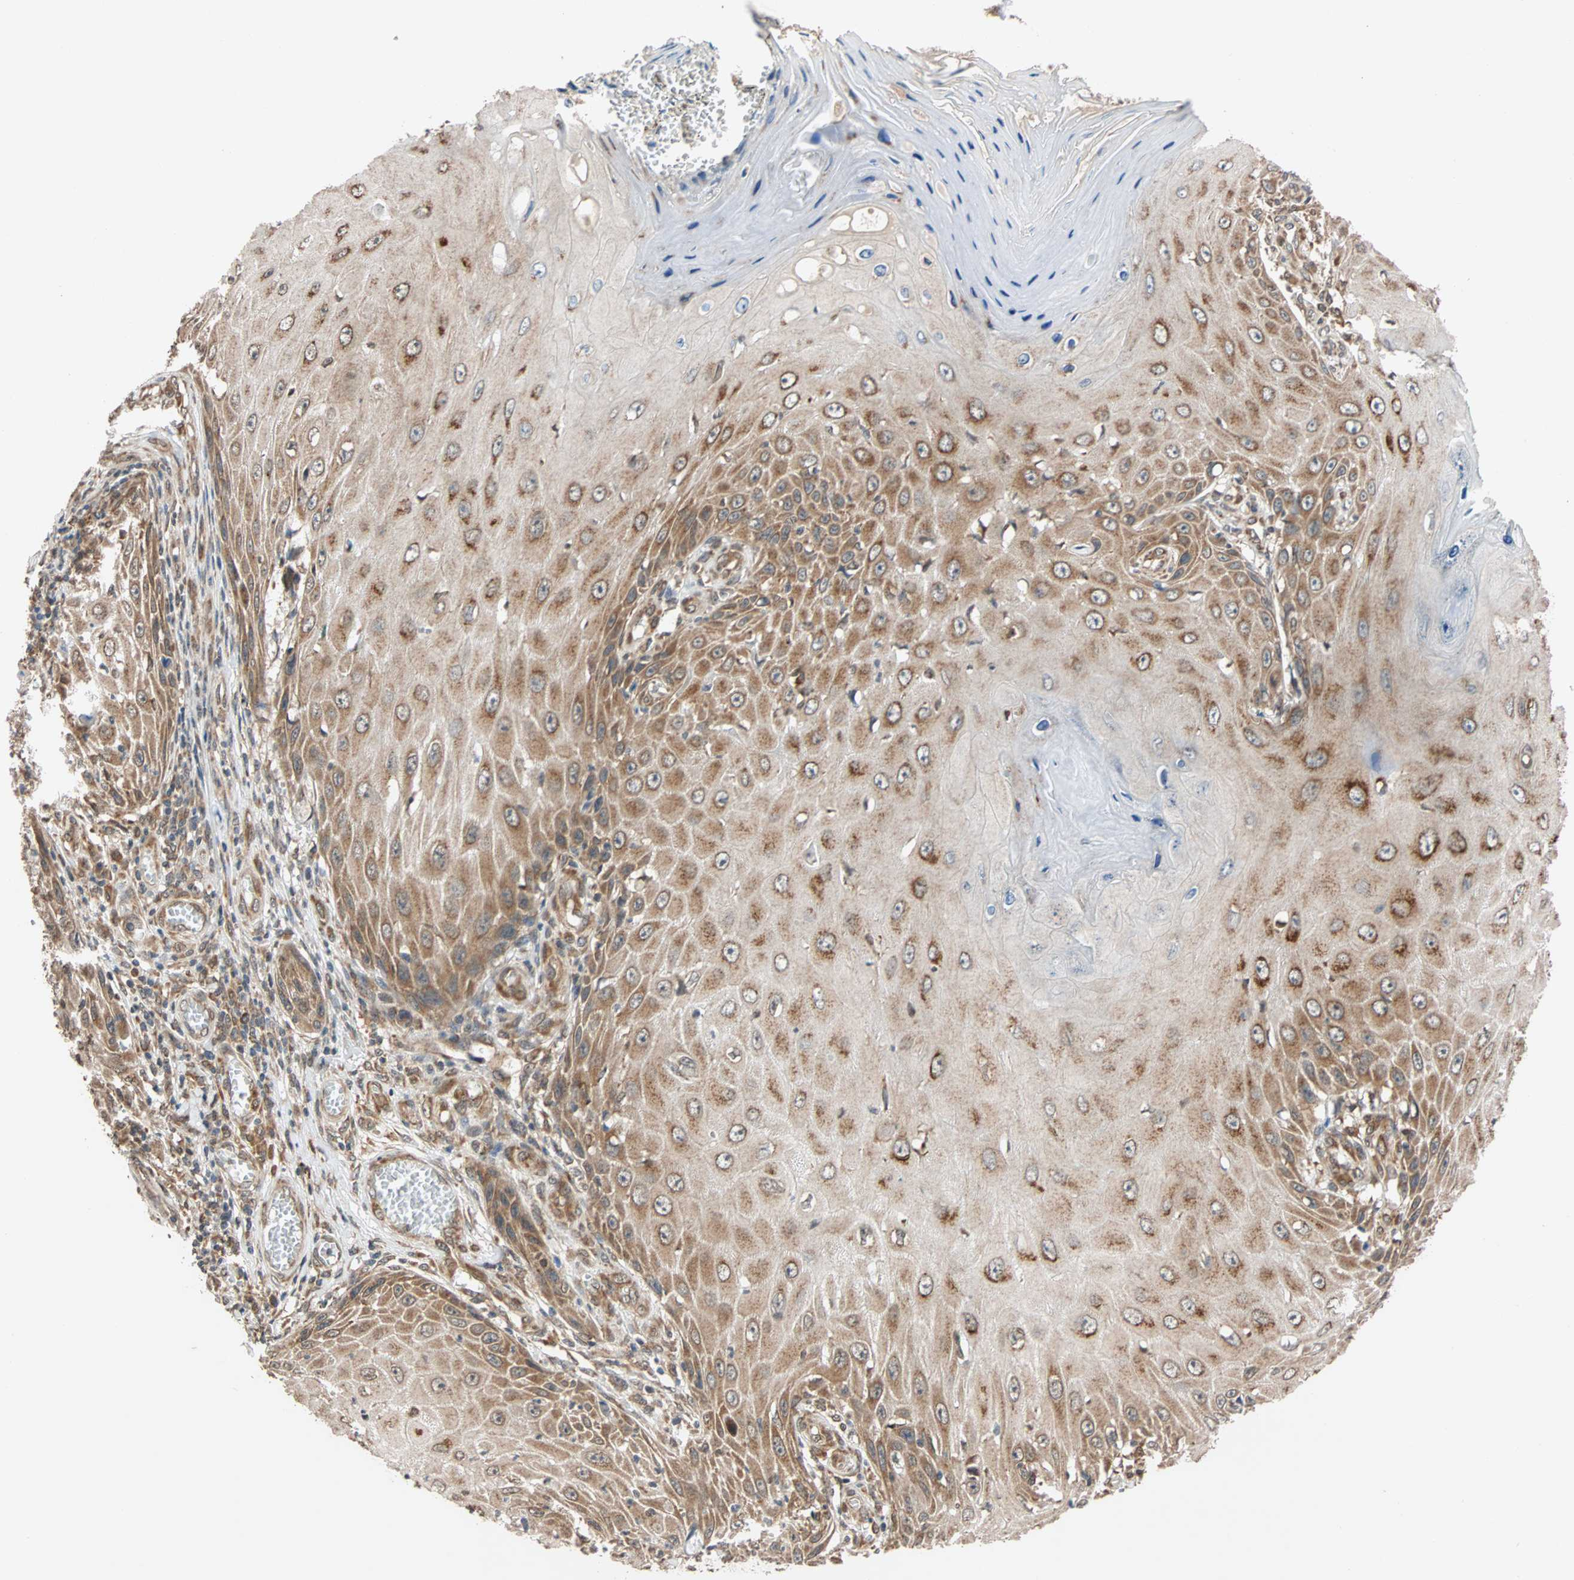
{"staining": {"intensity": "moderate", "quantity": ">75%", "location": "cytoplasmic/membranous"}, "tissue": "skin cancer", "cell_type": "Tumor cells", "image_type": "cancer", "snomed": [{"axis": "morphology", "description": "Squamous cell carcinoma, NOS"}, {"axis": "topography", "description": "Skin"}], "caption": "This histopathology image reveals immunohistochemistry (IHC) staining of skin cancer, with medium moderate cytoplasmic/membranous expression in approximately >75% of tumor cells.", "gene": "AUP1", "patient": {"sex": "female", "age": 73}}